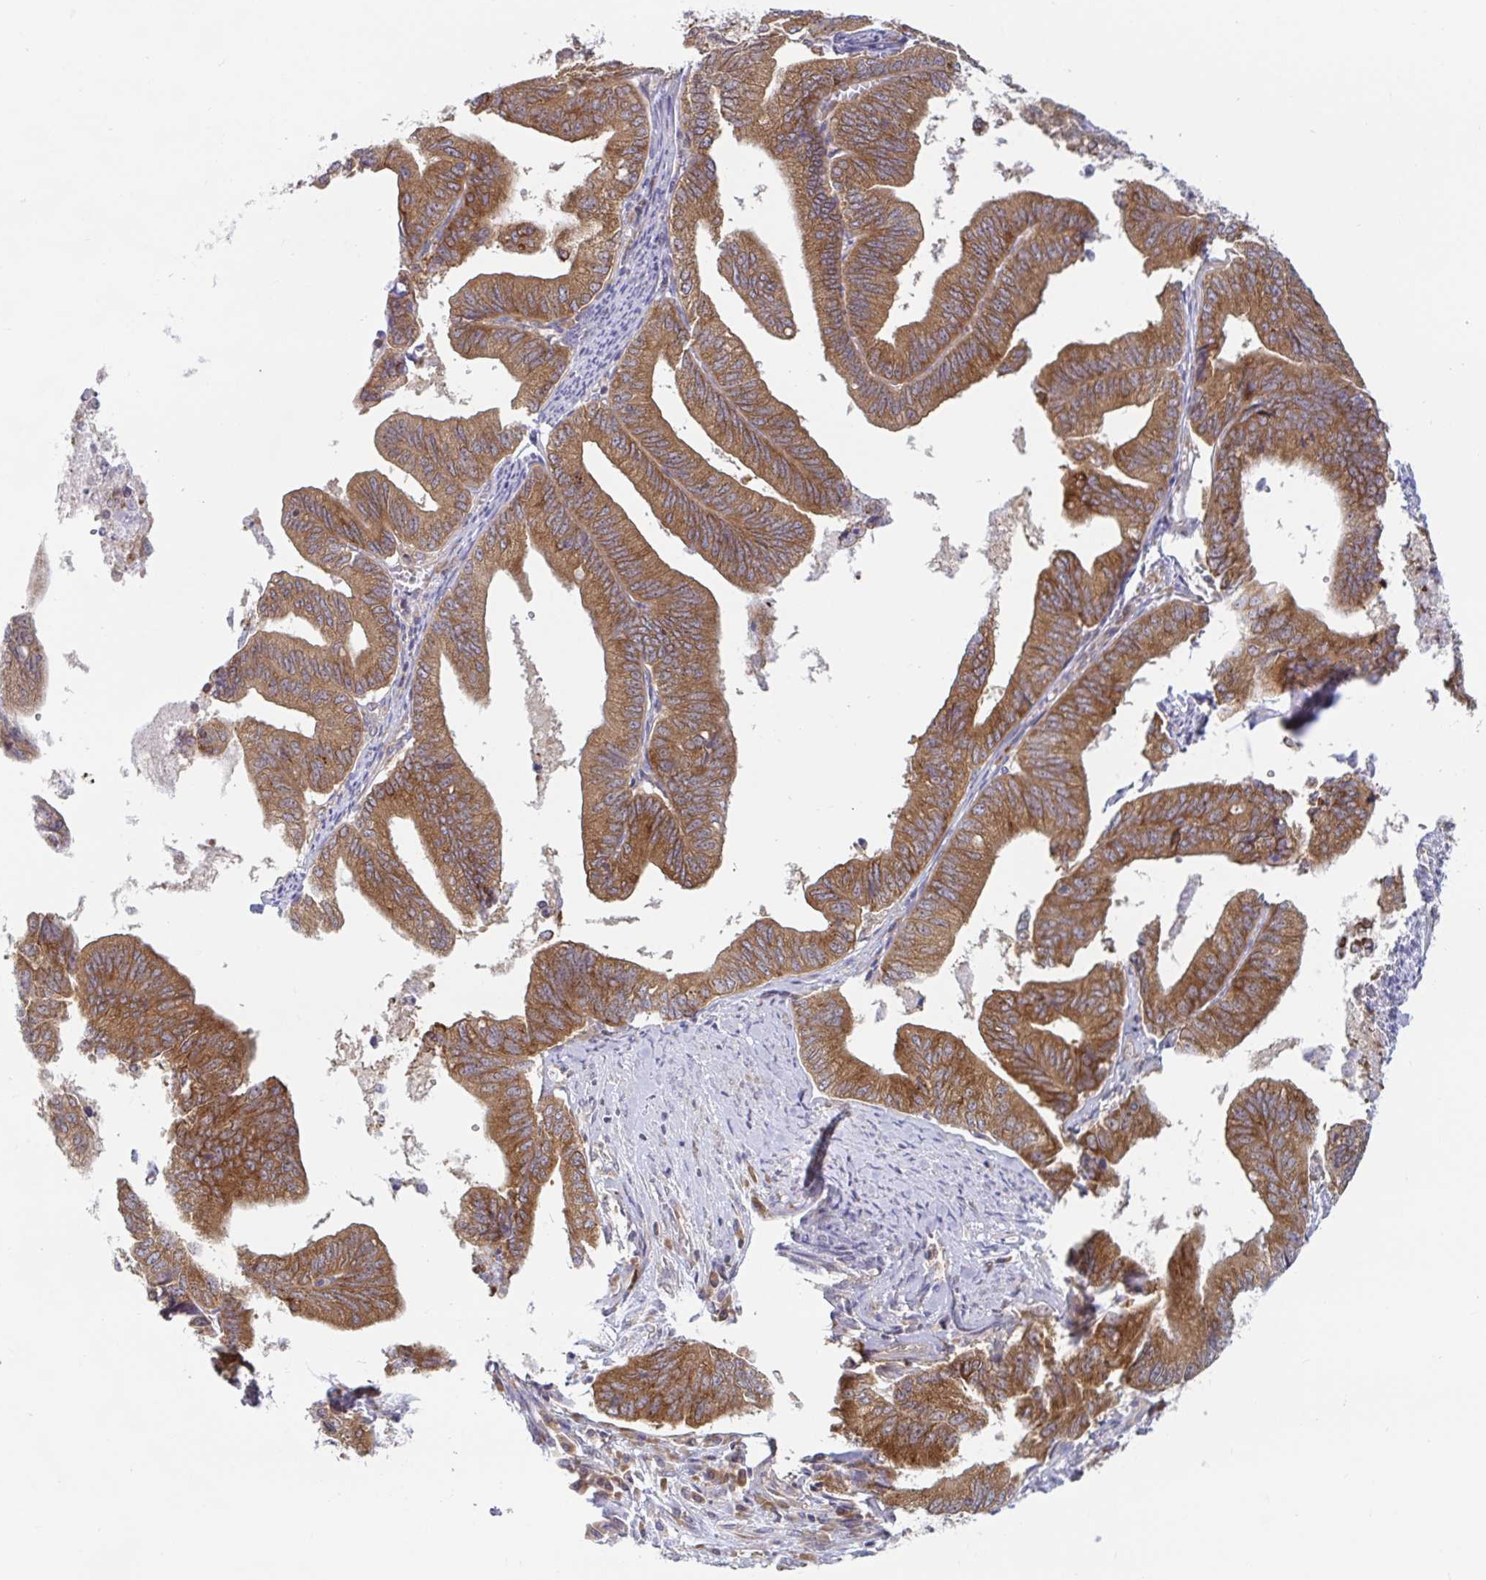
{"staining": {"intensity": "moderate", "quantity": ">75%", "location": "cytoplasmic/membranous"}, "tissue": "endometrial cancer", "cell_type": "Tumor cells", "image_type": "cancer", "snomed": [{"axis": "morphology", "description": "Adenocarcinoma, NOS"}, {"axis": "topography", "description": "Endometrium"}], "caption": "The immunohistochemical stain shows moderate cytoplasmic/membranous expression in tumor cells of adenocarcinoma (endometrial) tissue. Using DAB (3,3'-diaminobenzidine) (brown) and hematoxylin (blue) stains, captured at high magnification using brightfield microscopy.", "gene": "LARP1", "patient": {"sex": "female", "age": 65}}